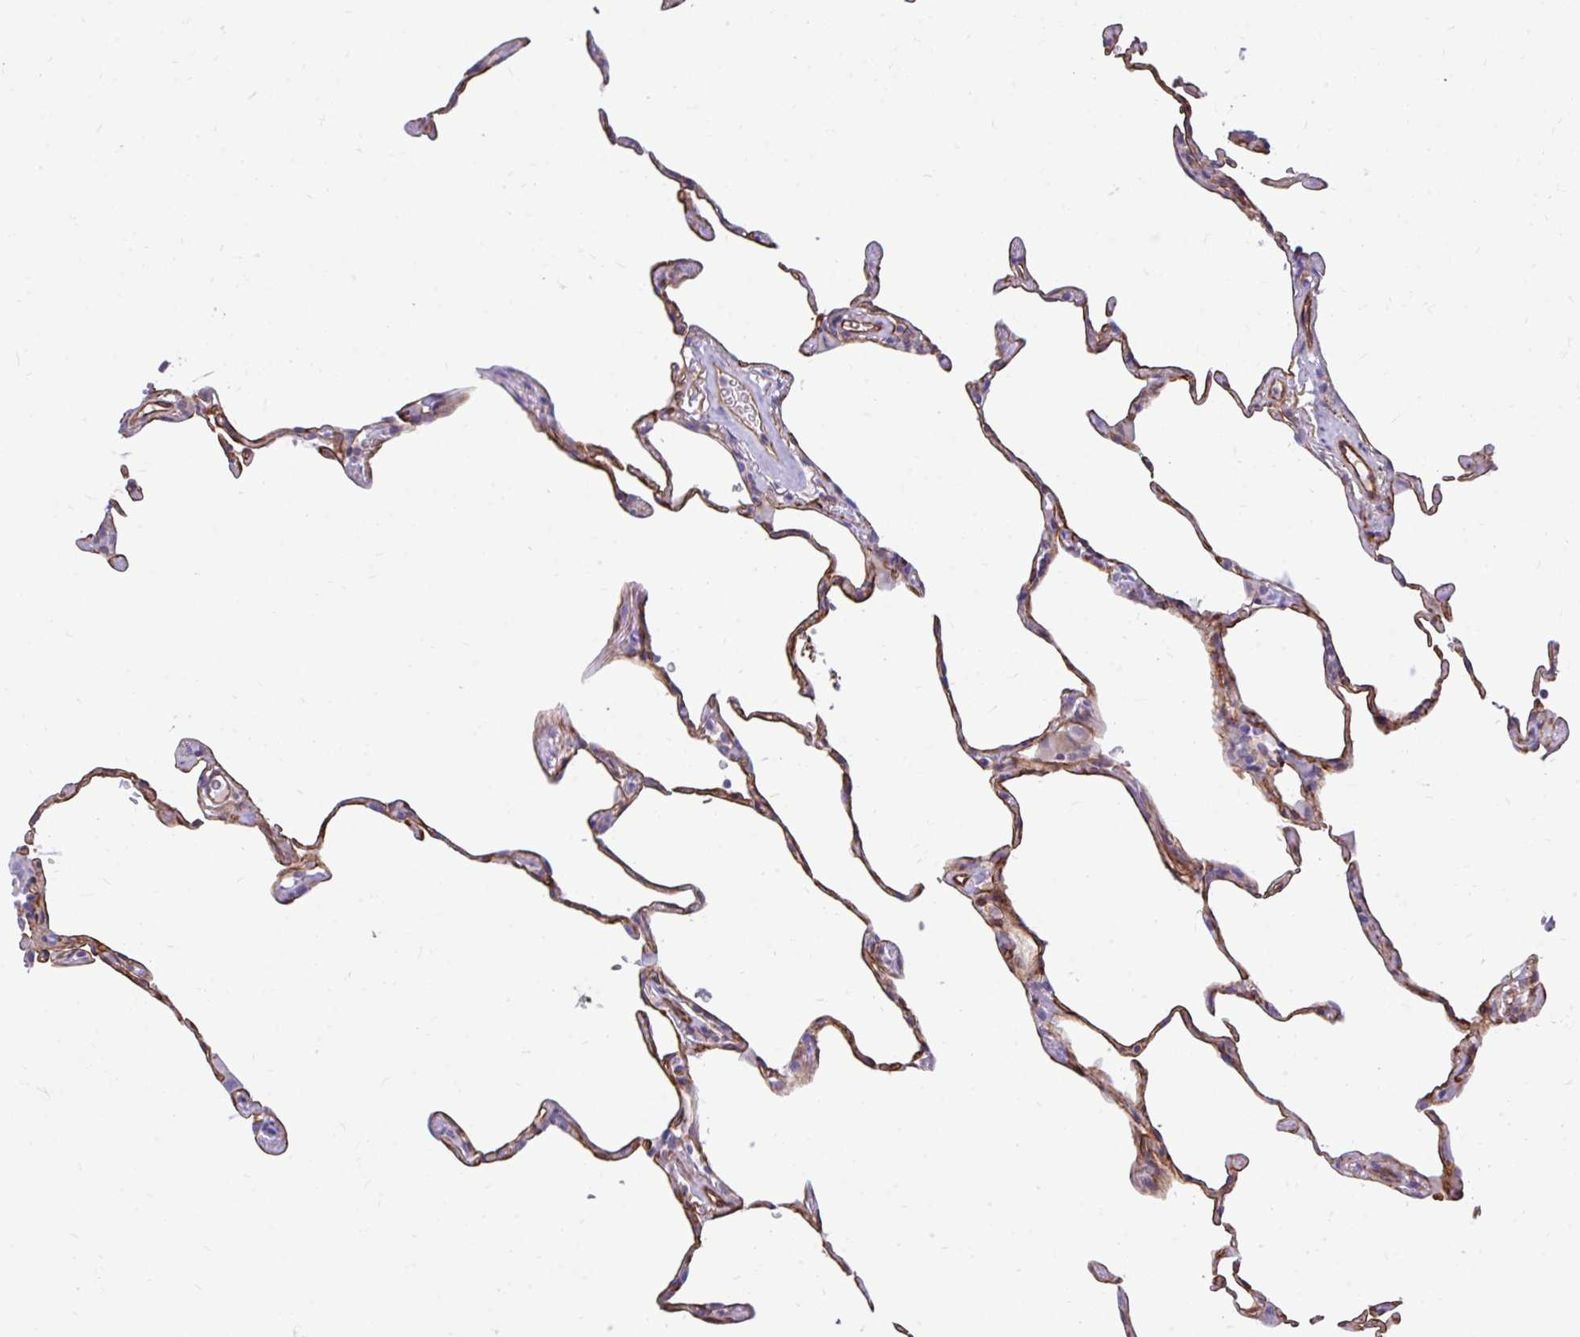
{"staining": {"intensity": "moderate", "quantity": ">75%", "location": "cytoplasmic/membranous"}, "tissue": "lung", "cell_type": "Alveolar cells", "image_type": "normal", "snomed": [{"axis": "morphology", "description": "Normal tissue, NOS"}, {"axis": "topography", "description": "Lung"}], "caption": "Immunohistochemical staining of normal human lung demonstrates medium levels of moderate cytoplasmic/membranous staining in approximately >75% of alveolar cells. Using DAB (brown) and hematoxylin (blue) stains, captured at high magnification using brightfield microscopy.", "gene": "ESPNL", "patient": {"sex": "female", "age": 57}}